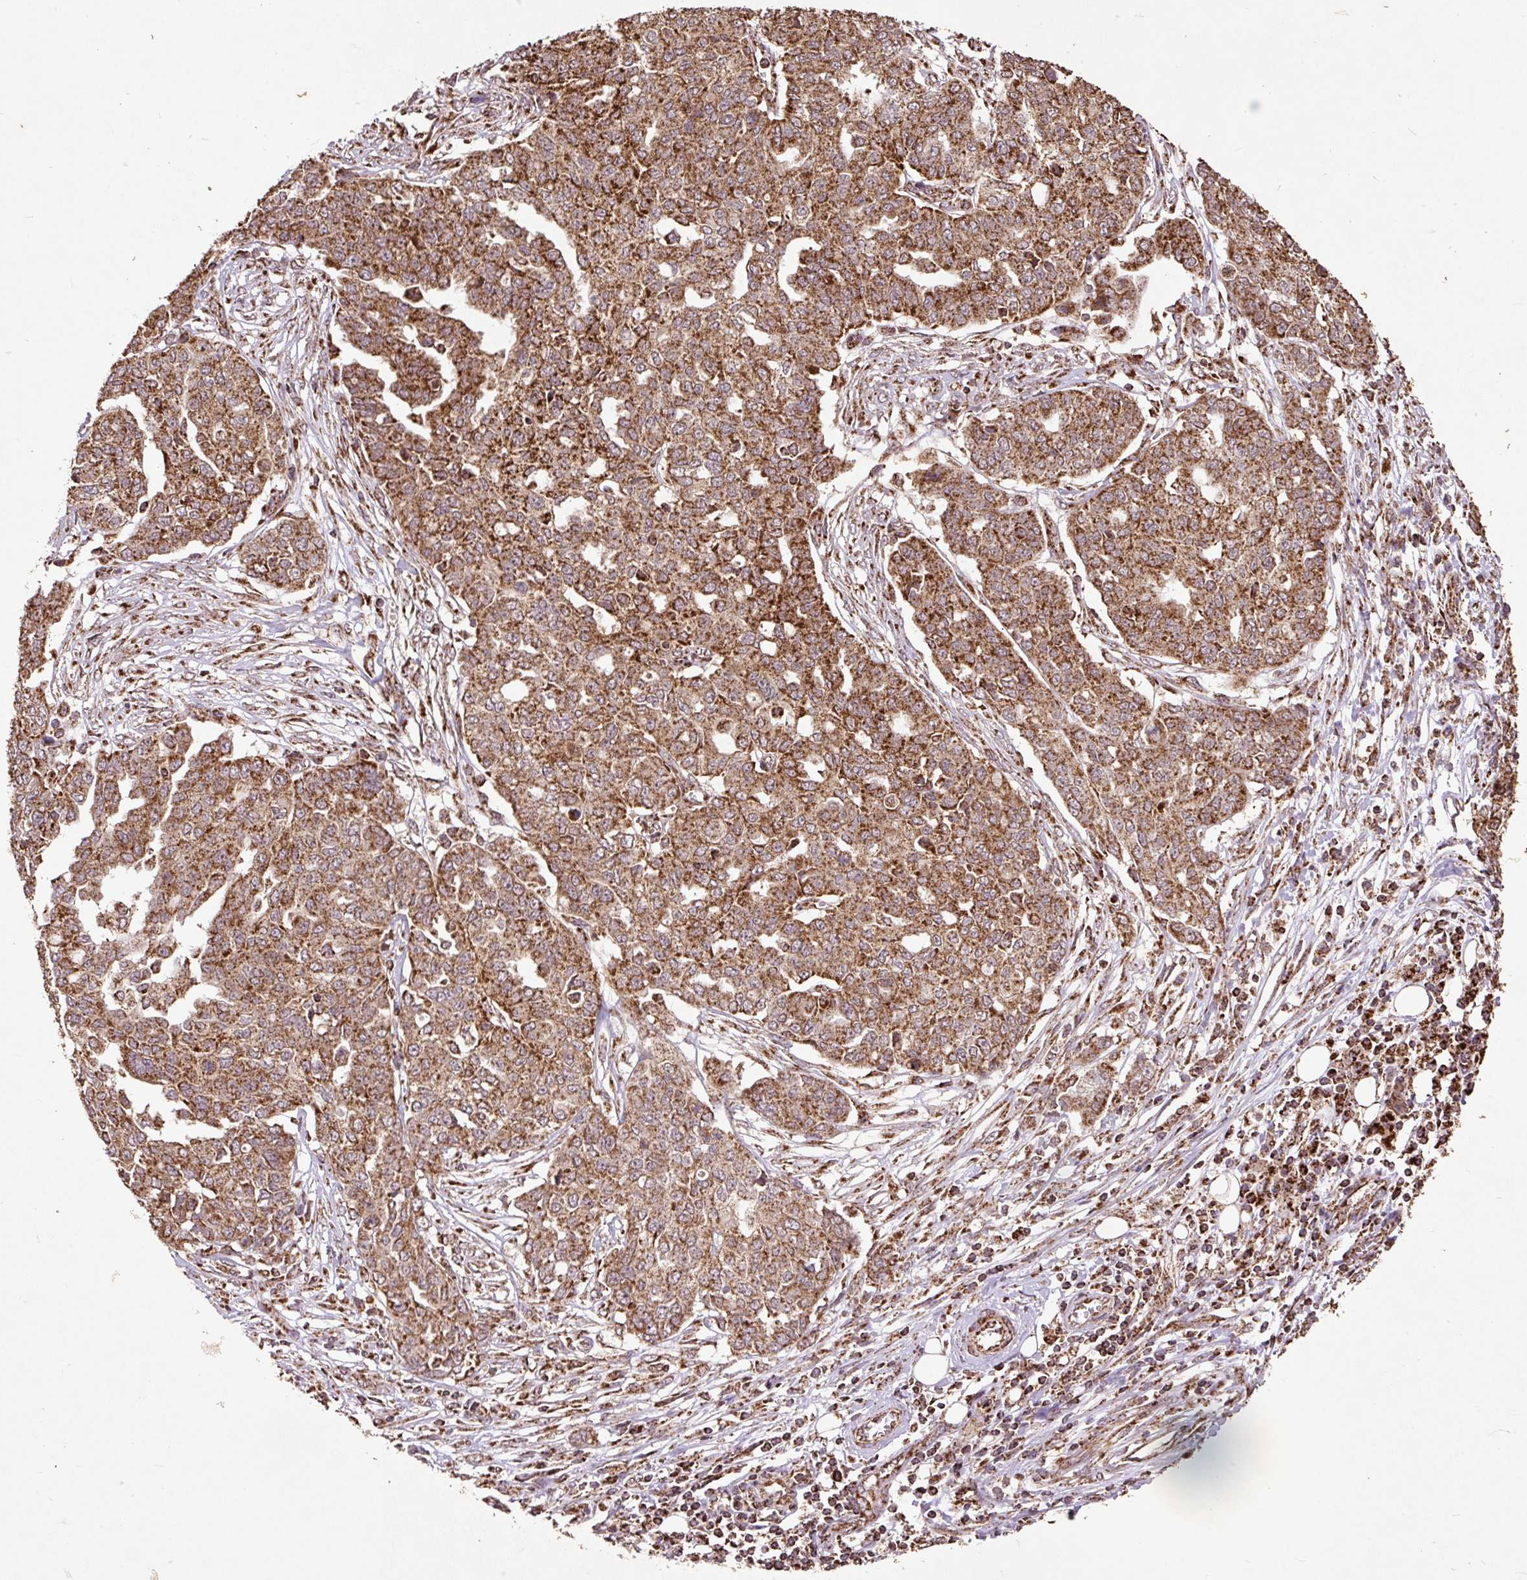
{"staining": {"intensity": "moderate", "quantity": ">75%", "location": "cytoplasmic/membranous"}, "tissue": "ovarian cancer", "cell_type": "Tumor cells", "image_type": "cancer", "snomed": [{"axis": "morphology", "description": "Cystadenocarcinoma, serous, NOS"}, {"axis": "topography", "description": "Soft tissue"}, {"axis": "topography", "description": "Ovary"}], "caption": "This is an image of immunohistochemistry staining of ovarian cancer, which shows moderate positivity in the cytoplasmic/membranous of tumor cells.", "gene": "ATP5F1A", "patient": {"sex": "female", "age": 57}}